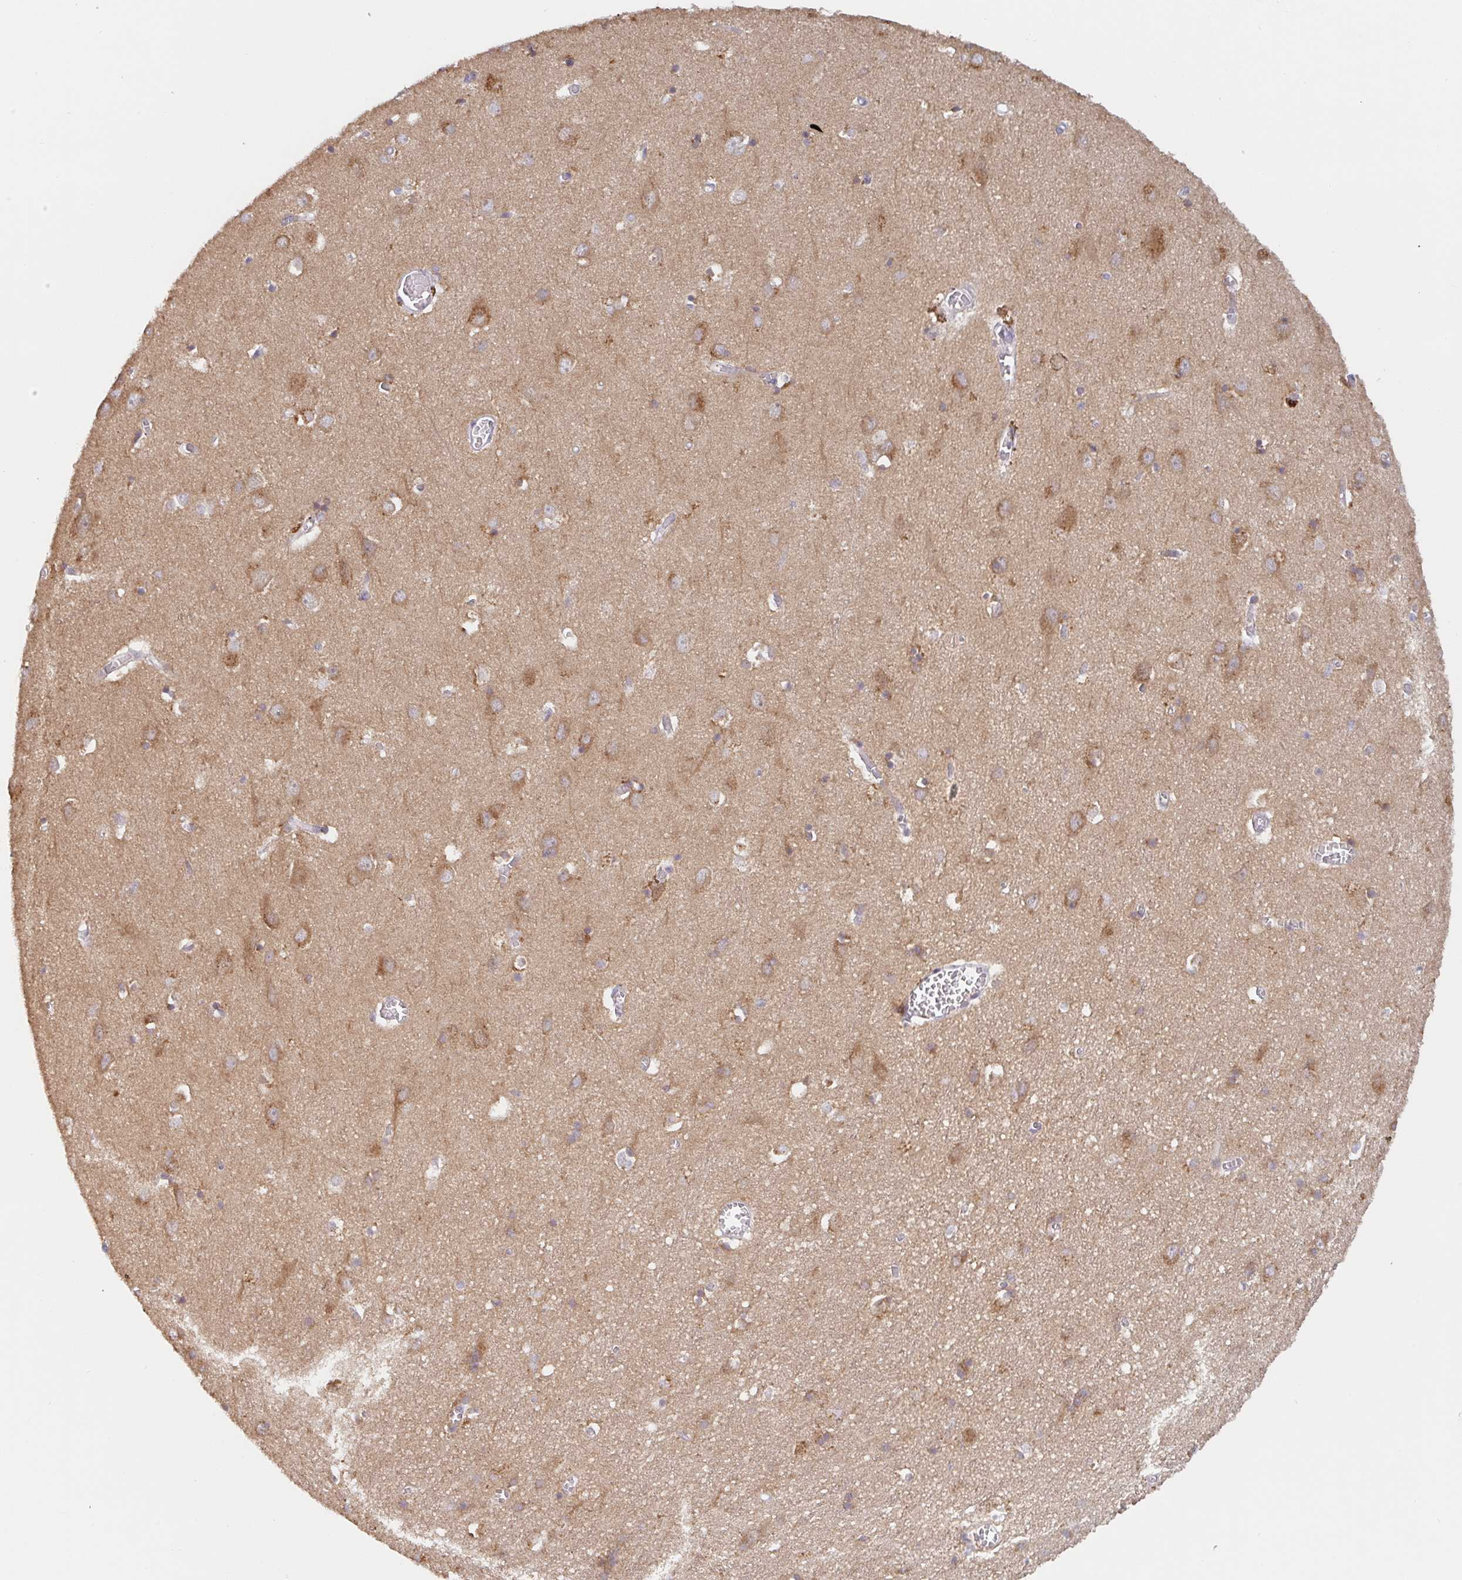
{"staining": {"intensity": "negative", "quantity": "none", "location": "none"}, "tissue": "cerebral cortex", "cell_type": "Endothelial cells", "image_type": "normal", "snomed": [{"axis": "morphology", "description": "Normal tissue, NOS"}, {"axis": "topography", "description": "Cerebral cortex"}], "caption": "This is an immunohistochemistry (IHC) image of unremarkable human cerebral cortex. There is no staining in endothelial cells.", "gene": "DCST1", "patient": {"sex": "male", "age": 70}}